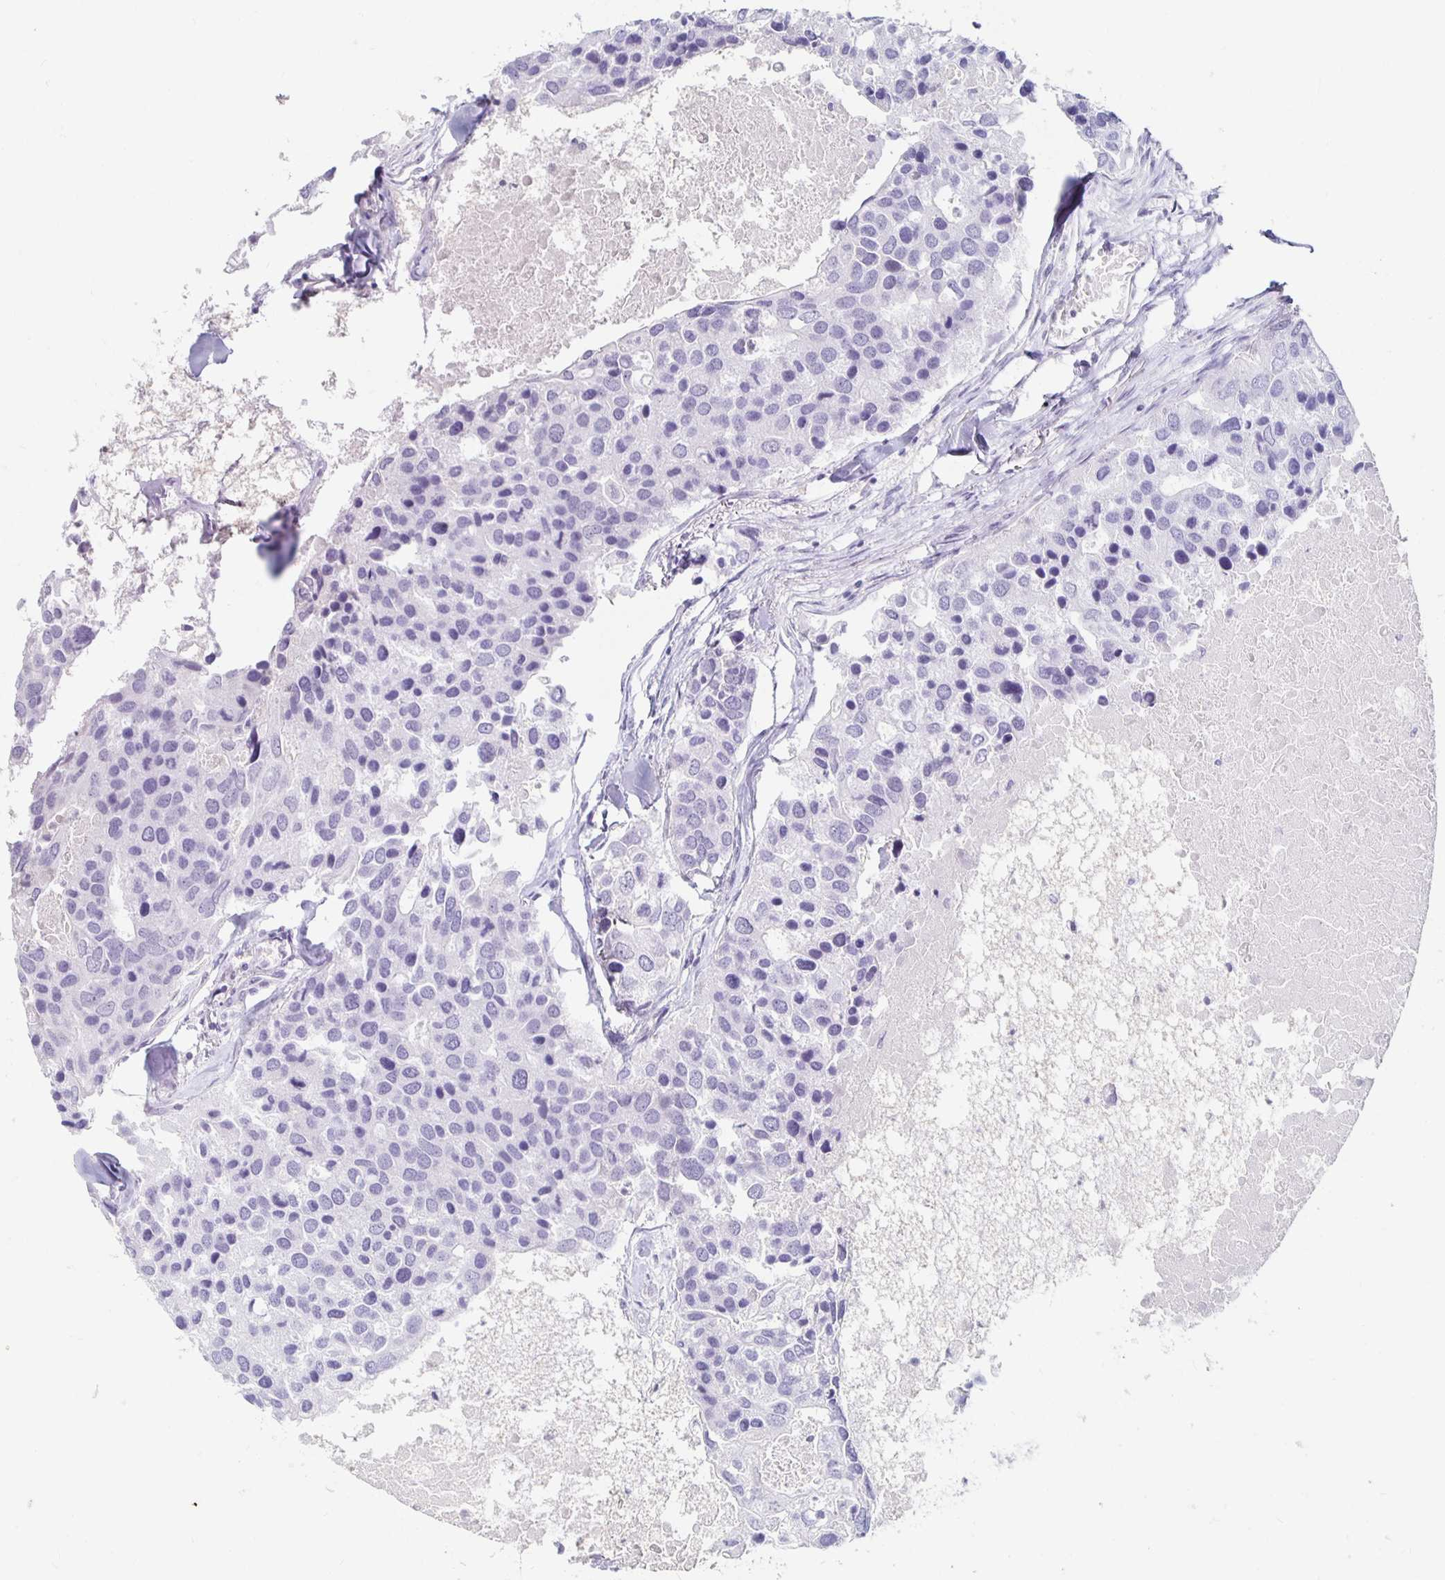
{"staining": {"intensity": "negative", "quantity": "none", "location": "none"}, "tissue": "breast cancer", "cell_type": "Tumor cells", "image_type": "cancer", "snomed": [{"axis": "morphology", "description": "Duct carcinoma"}, {"axis": "topography", "description": "Breast"}], "caption": "Immunohistochemistry (IHC) of human breast cancer exhibits no positivity in tumor cells. (DAB immunohistochemistry (IHC) visualized using brightfield microscopy, high magnification).", "gene": "KCNQ2", "patient": {"sex": "female", "age": 83}}